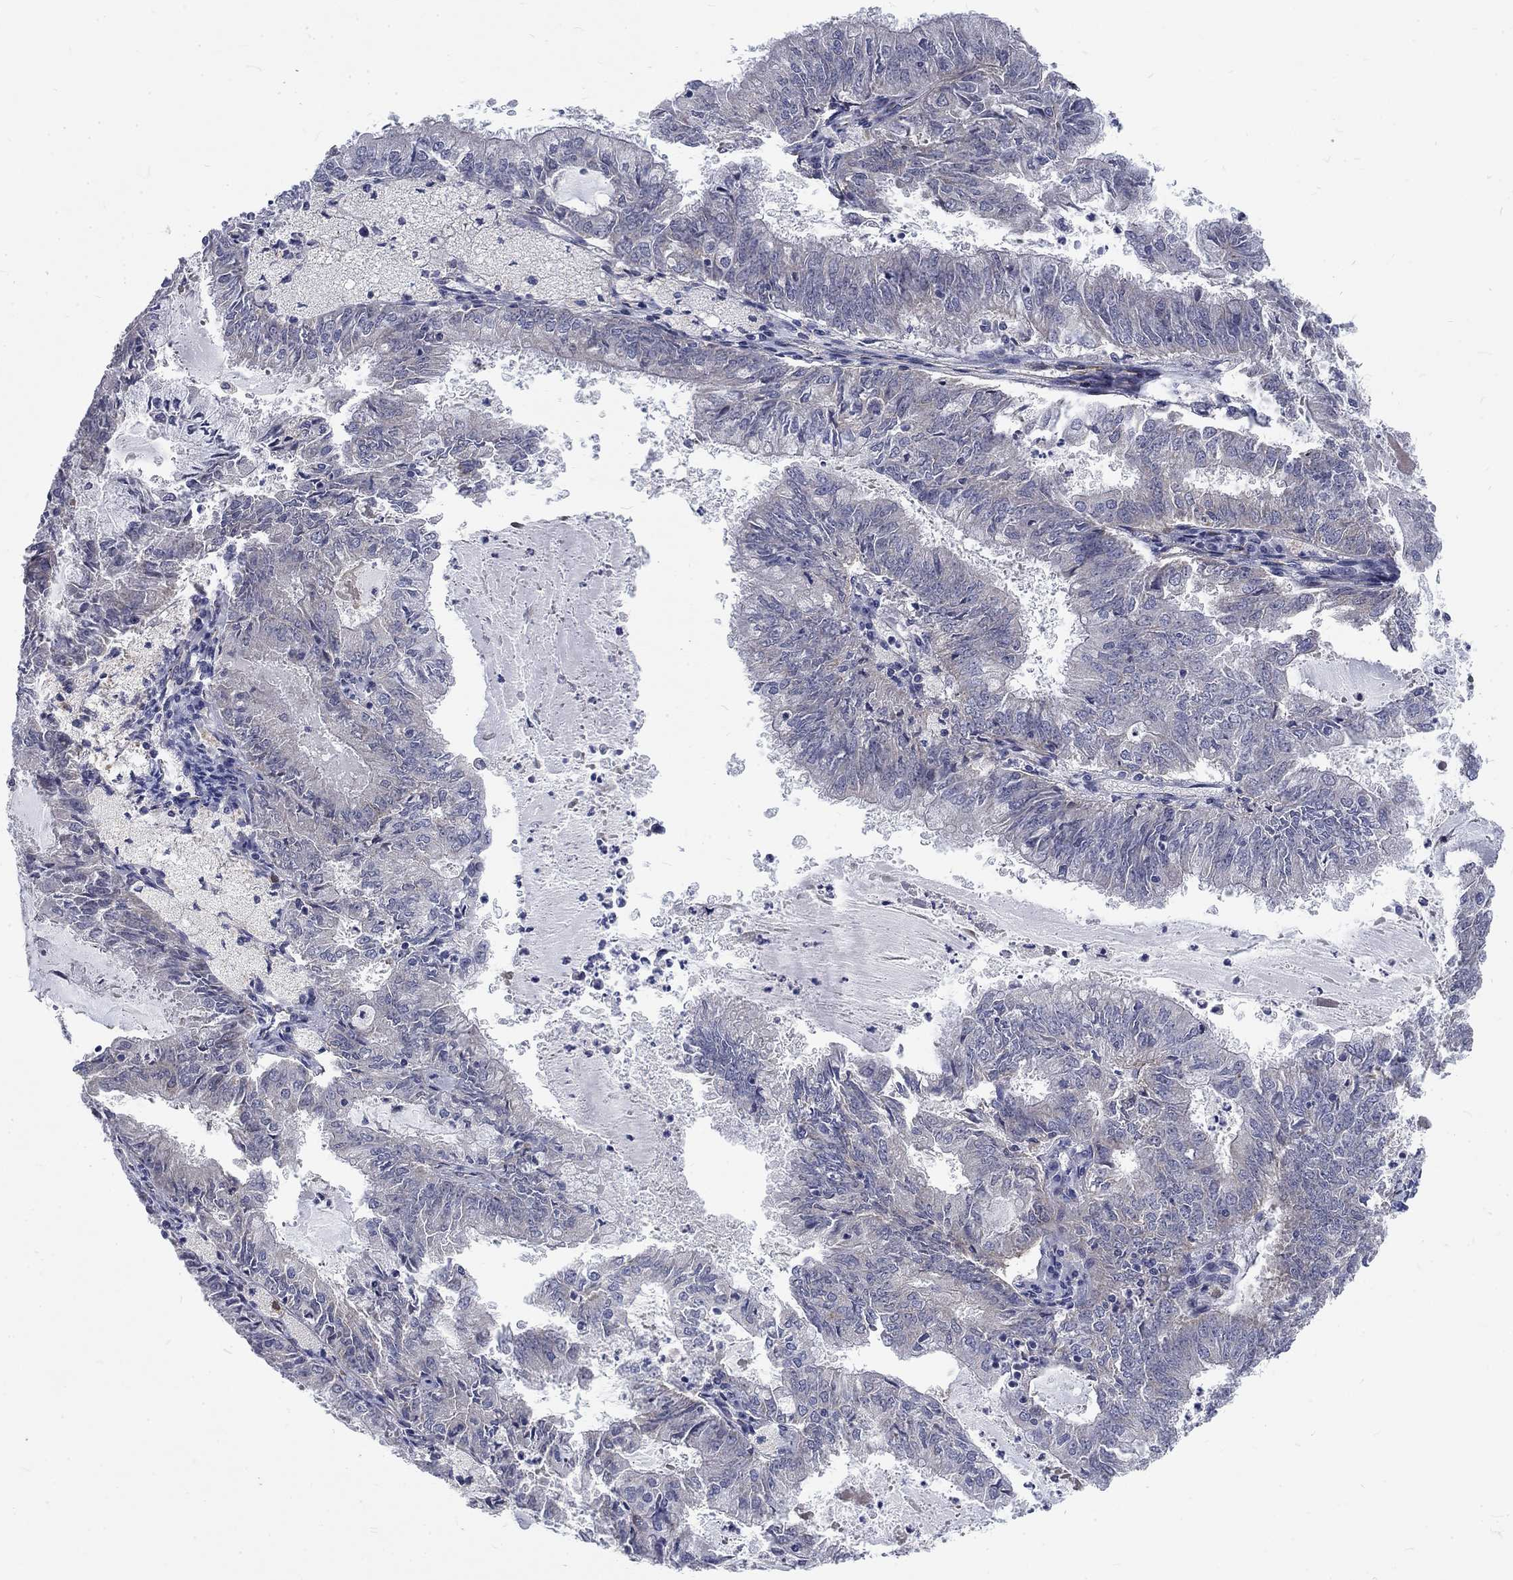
{"staining": {"intensity": "negative", "quantity": "none", "location": "none"}, "tissue": "endometrial cancer", "cell_type": "Tumor cells", "image_type": "cancer", "snomed": [{"axis": "morphology", "description": "Adenocarcinoma, NOS"}, {"axis": "topography", "description": "Endometrium"}], "caption": "A photomicrograph of human endometrial adenocarcinoma is negative for staining in tumor cells.", "gene": "PHKA1", "patient": {"sex": "female", "age": 57}}